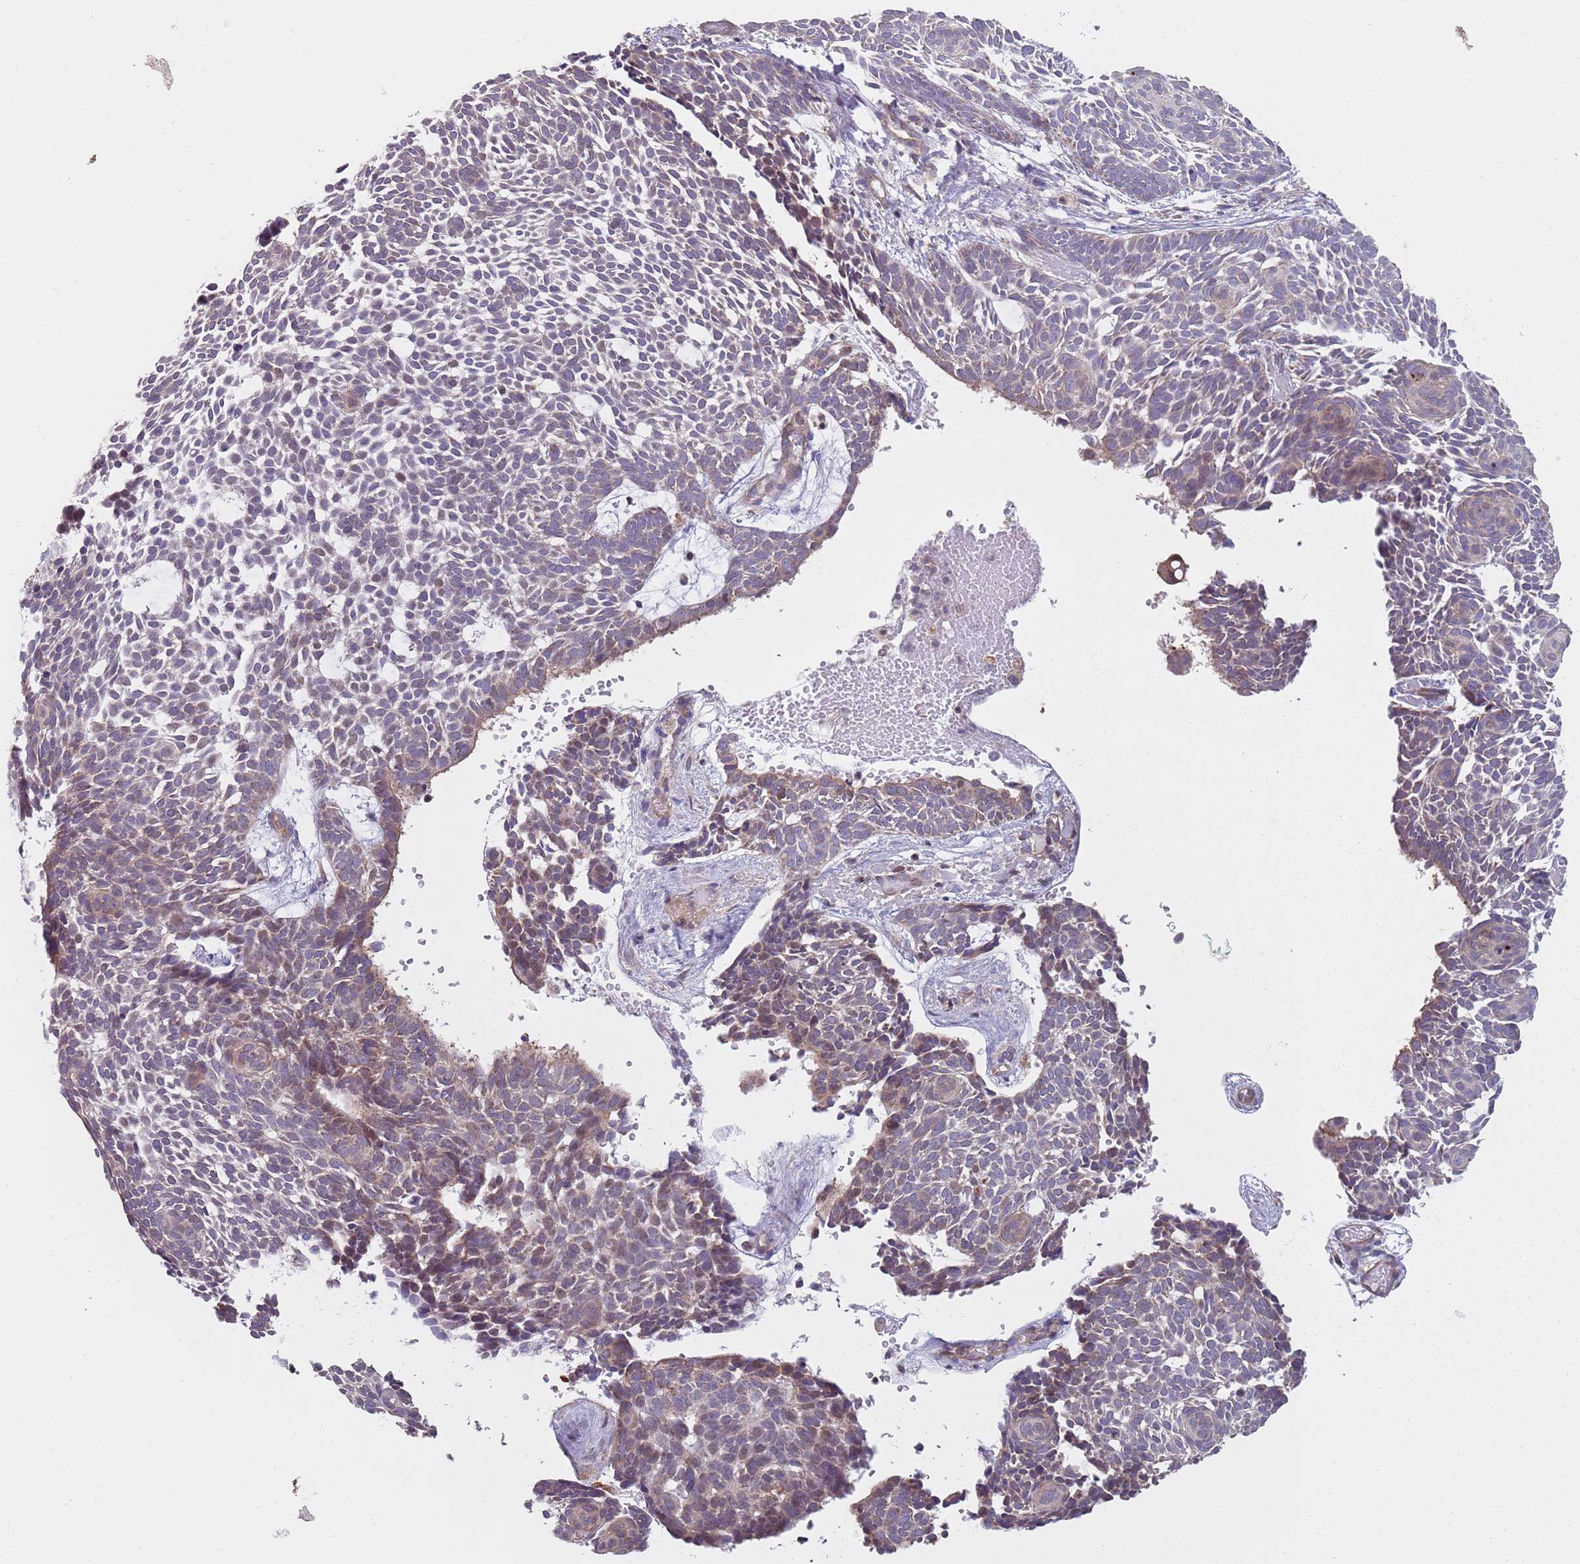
{"staining": {"intensity": "weak", "quantity": "25%-75%", "location": "cytoplasmic/membranous"}, "tissue": "skin cancer", "cell_type": "Tumor cells", "image_type": "cancer", "snomed": [{"axis": "morphology", "description": "Basal cell carcinoma"}, {"axis": "topography", "description": "Skin"}], "caption": "IHC of skin basal cell carcinoma demonstrates low levels of weak cytoplasmic/membranous staining in approximately 25%-75% of tumor cells. (Stains: DAB in brown, nuclei in blue, Microscopy: brightfield microscopy at high magnification).", "gene": "GAS8", "patient": {"sex": "male", "age": 61}}